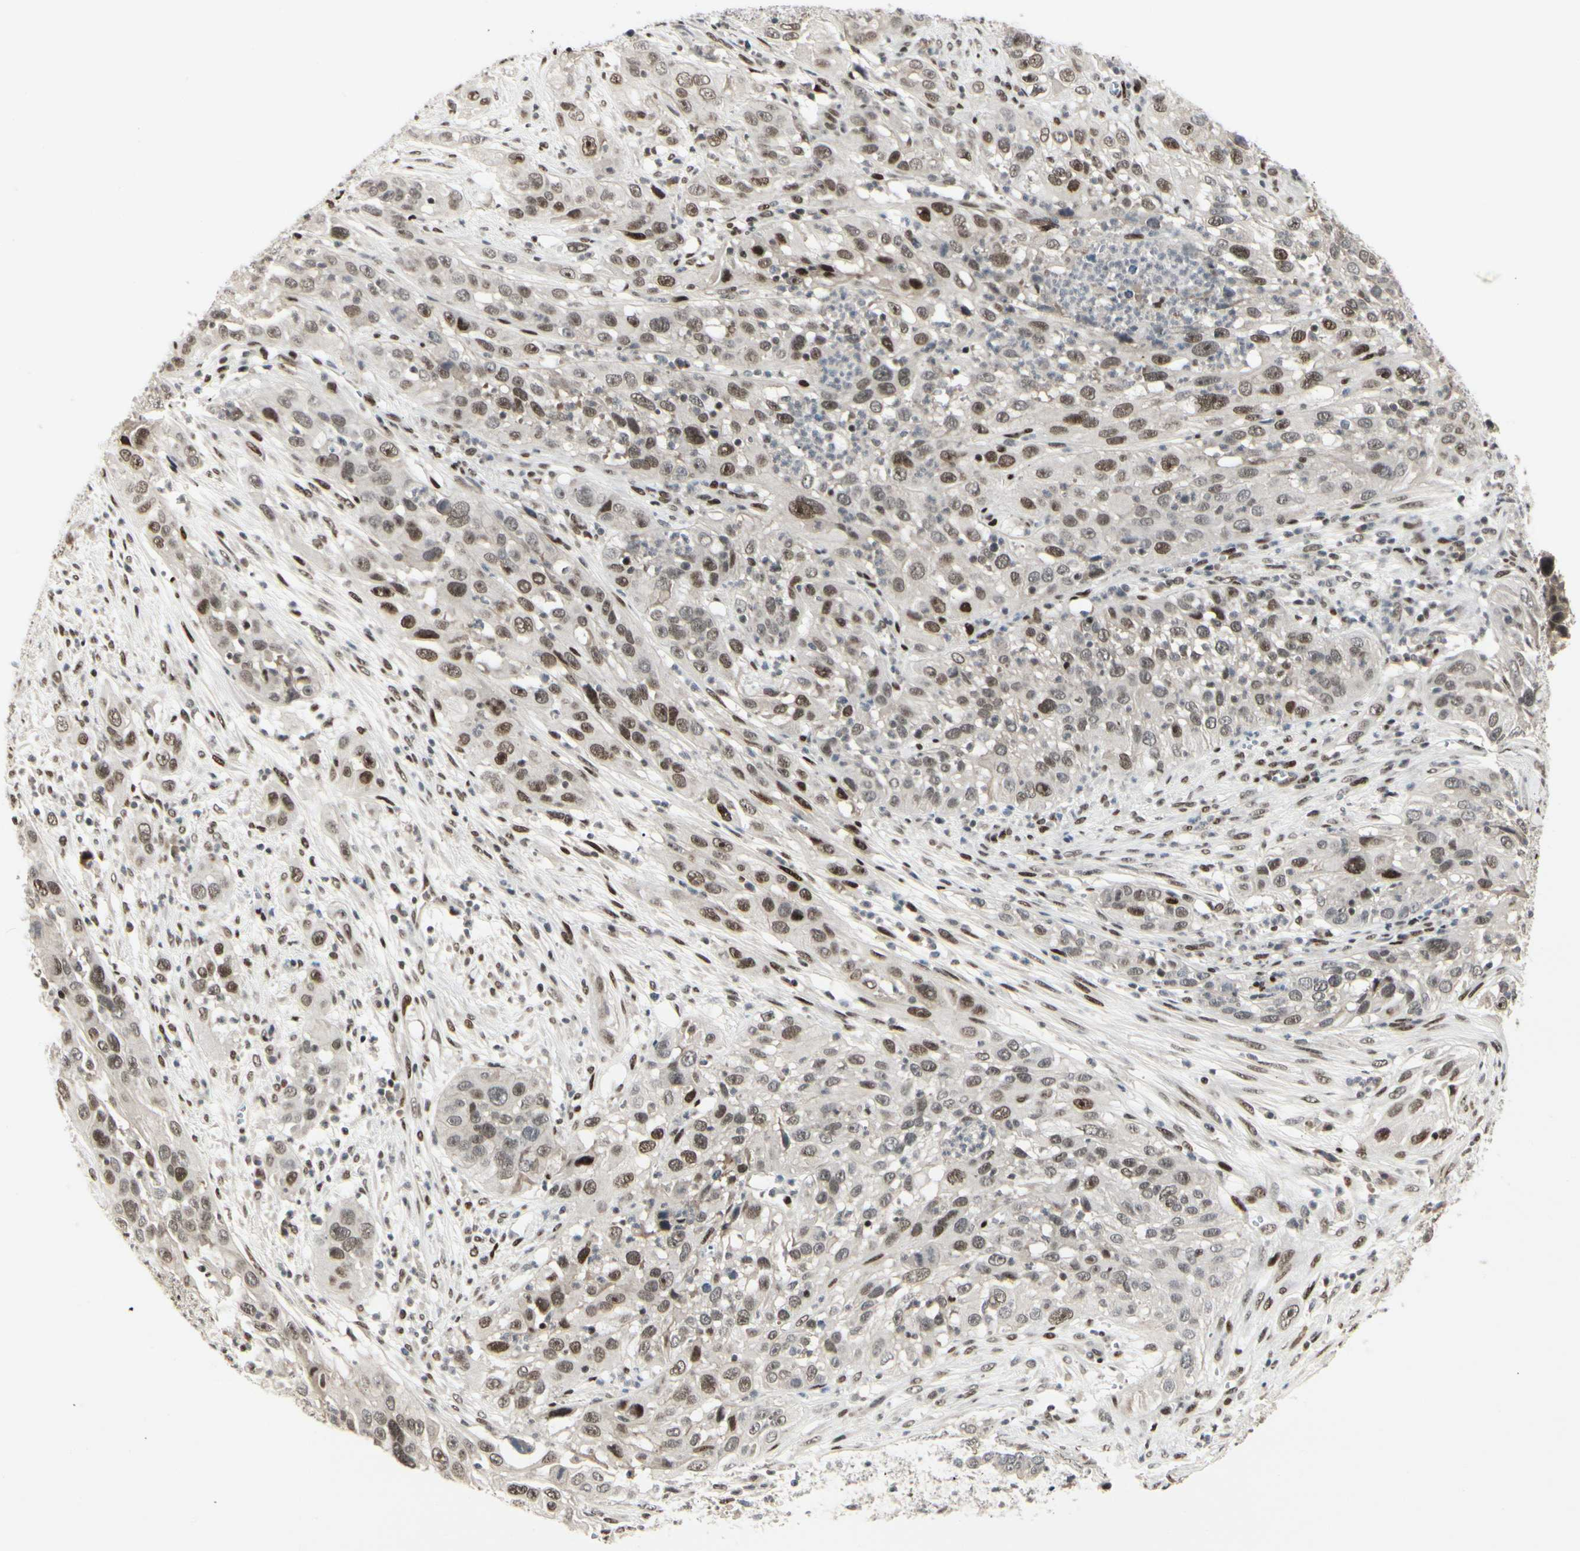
{"staining": {"intensity": "strong", "quantity": "25%-75%", "location": "nuclear"}, "tissue": "cervical cancer", "cell_type": "Tumor cells", "image_type": "cancer", "snomed": [{"axis": "morphology", "description": "Squamous cell carcinoma, NOS"}, {"axis": "topography", "description": "Cervix"}], "caption": "An immunohistochemistry micrograph of neoplastic tissue is shown. Protein staining in brown shows strong nuclear positivity in cervical cancer (squamous cell carcinoma) within tumor cells.", "gene": "FOXJ2", "patient": {"sex": "female", "age": 32}}